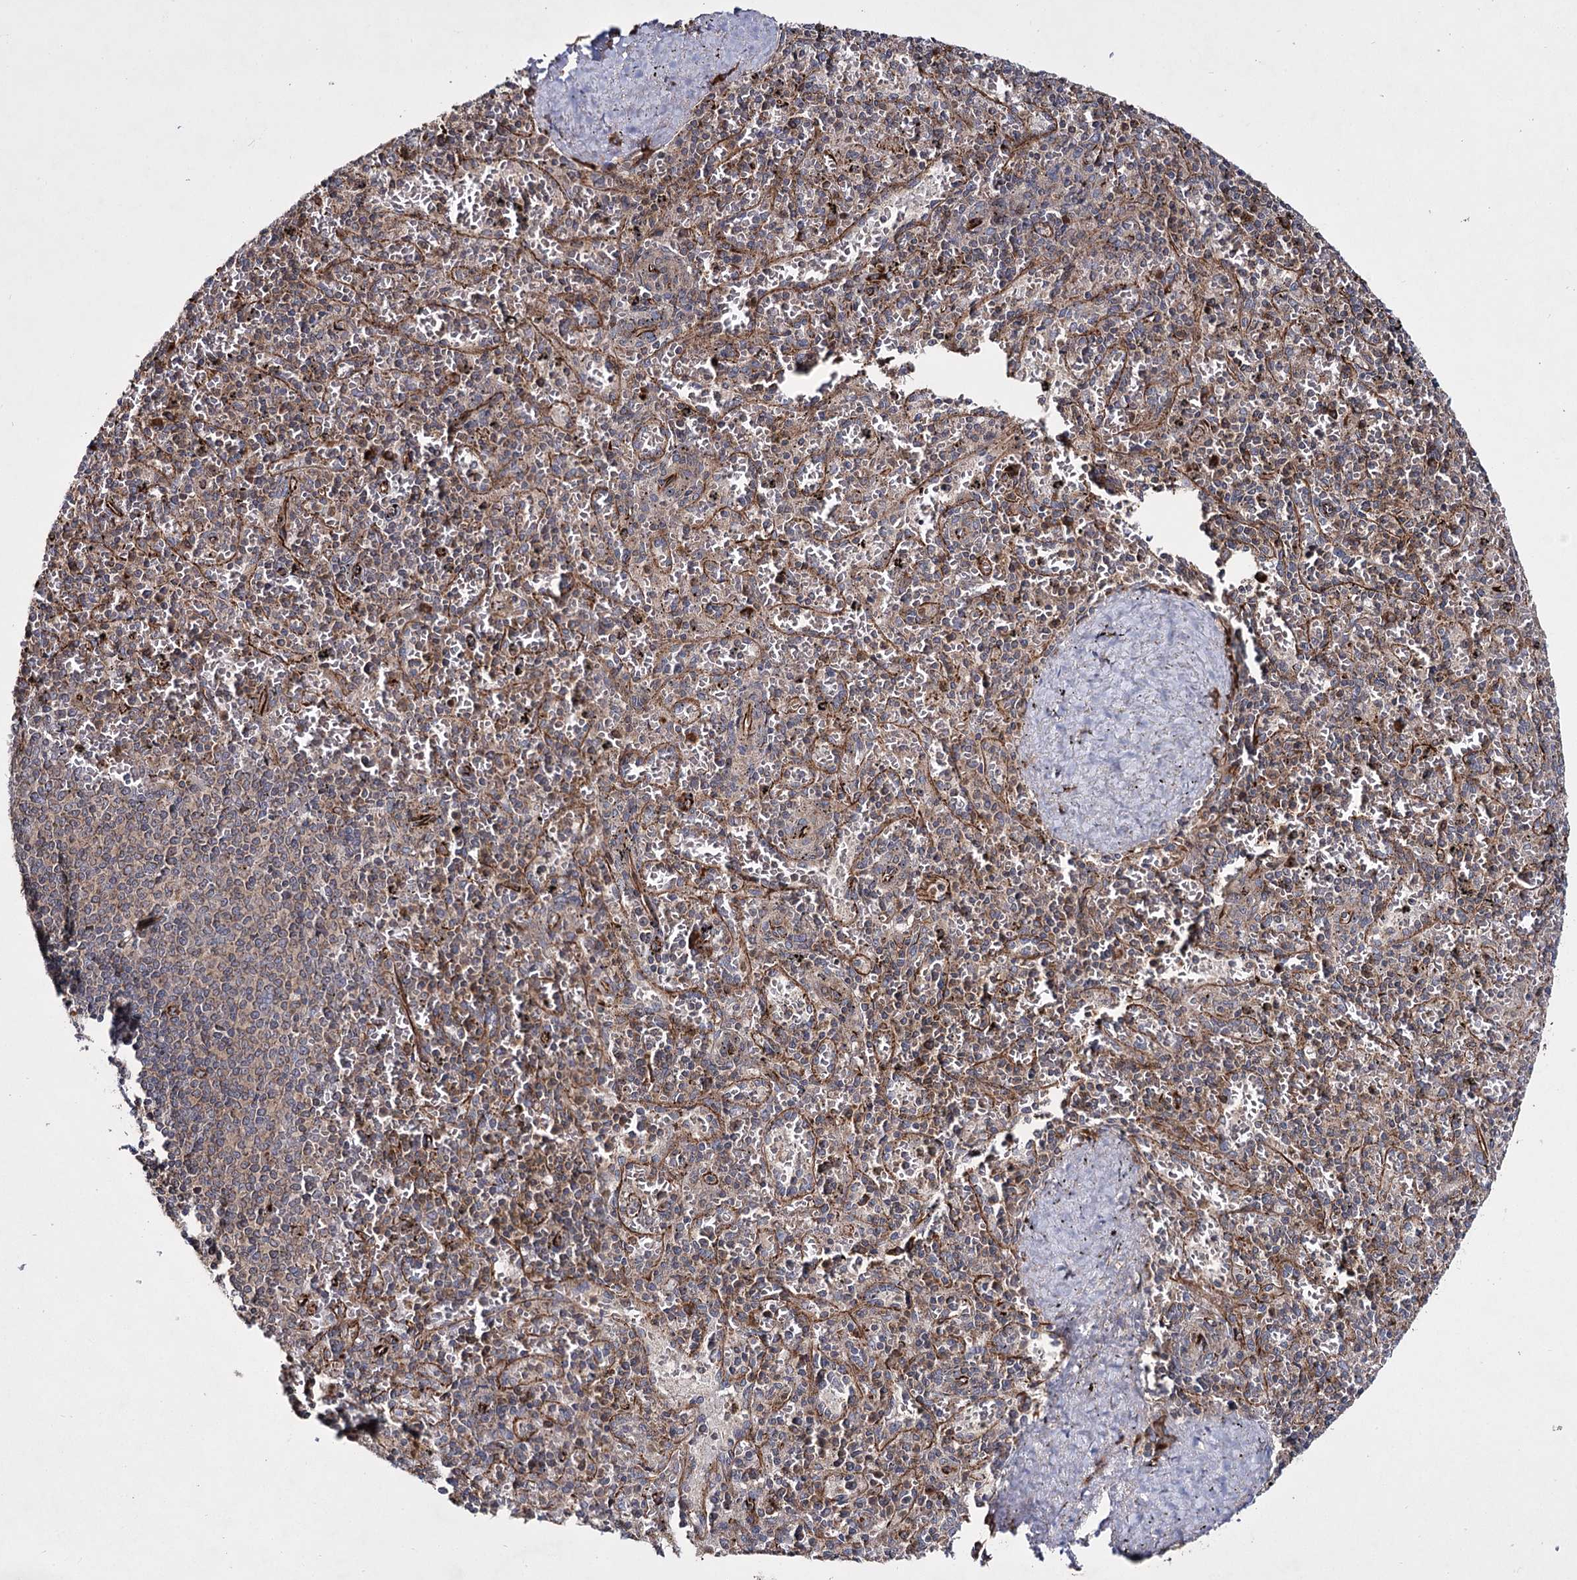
{"staining": {"intensity": "weak", "quantity": "25%-75%", "location": "cytoplasmic/membranous"}, "tissue": "spleen", "cell_type": "Cells in red pulp", "image_type": "normal", "snomed": [{"axis": "morphology", "description": "Normal tissue, NOS"}, {"axis": "topography", "description": "Spleen"}], "caption": "The micrograph exhibits a brown stain indicating the presence of a protein in the cytoplasmic/membranous of cells in red pulp in spleen. (DAB IHC, brown staining for protein, blue staining for nuclei).", "gene": "HECTD2", "patient": {"sex": "male", "age": 82}}